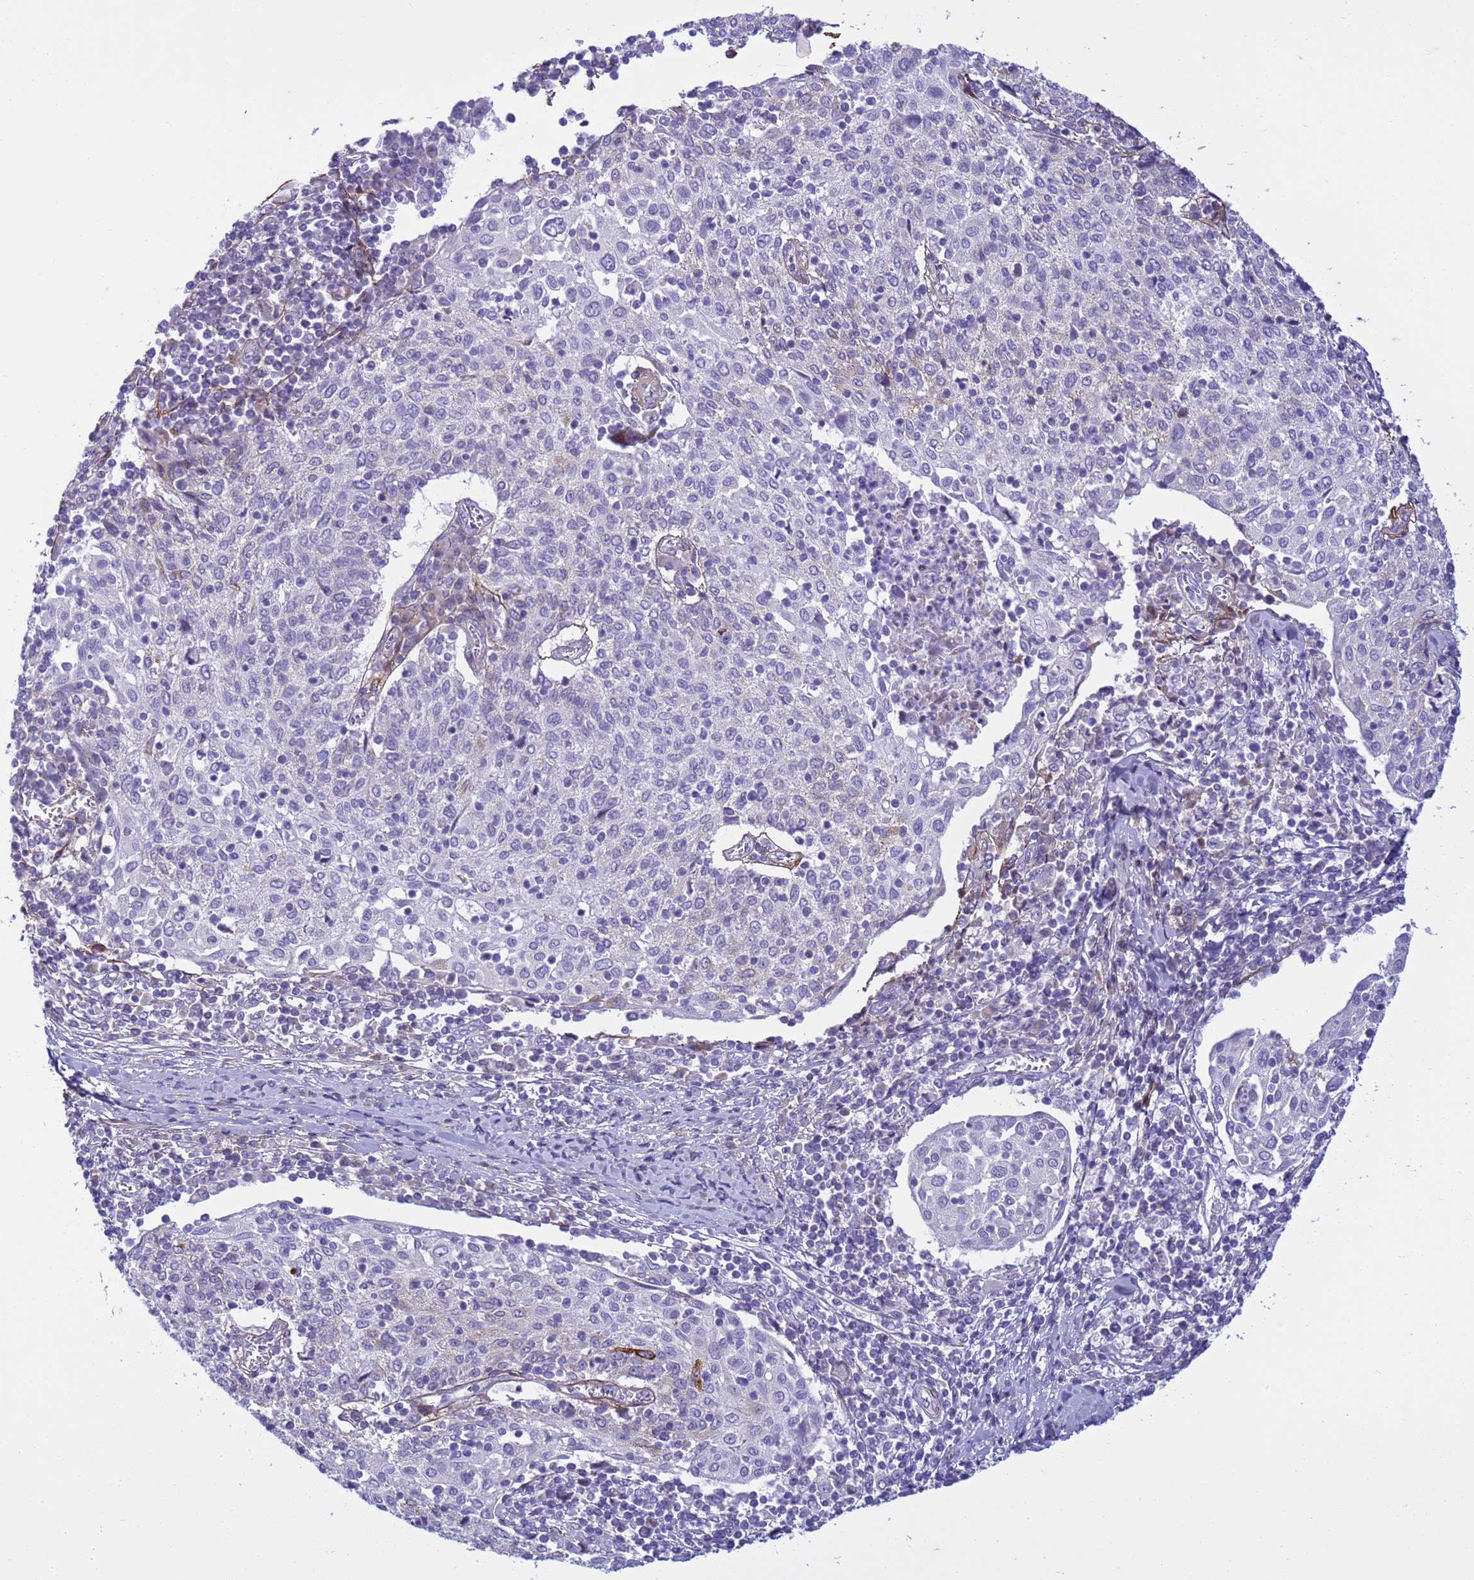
{"staining": {"intensity": "negative", "quantity": "none", "location": "none"}, "tissue": "cervical cancer", "cell_type": "Tumor cells", "image_type": "cancer", "snomed": [{"axis": "morphology", "description": "Squamous cell carcinoma, NOS"}, {"axis": "topography", "description": "Cervix"}], "caption": "IHC of human squamous cell carcinoma (cervical) demonstrates no staining in tumor cells.", "gene": "P2RX7", "patient": {"sex": "female", "age": 52}}